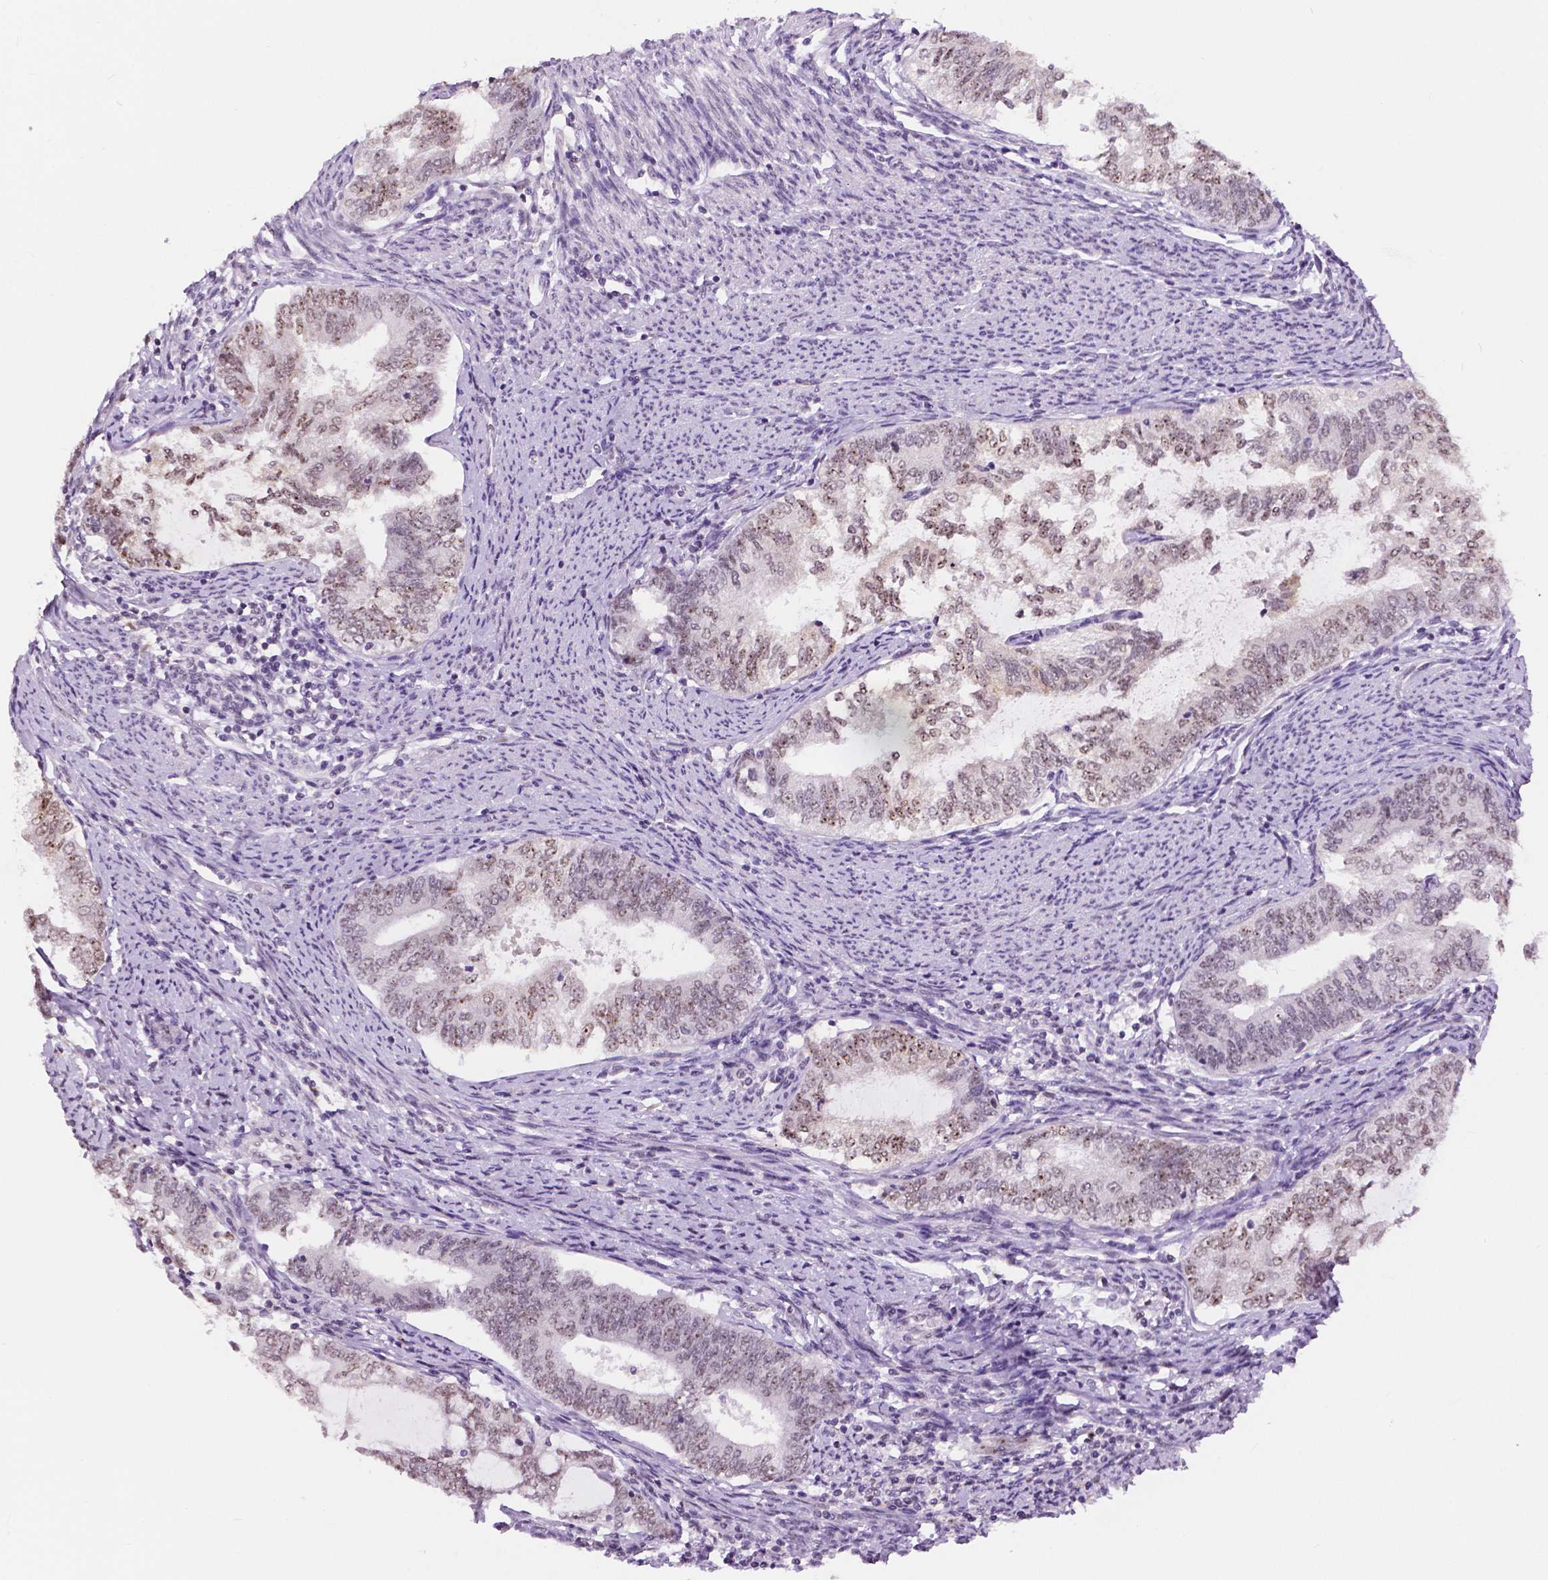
{"staining": {"intensity": "weak", "quantity": ">75%", "location": "nuclear"}, "tissue": "endometrial cancer", "cell_type": "Tumor cells", "image_type": "cancer", "snomed": [{"axis": "morphology", "description": "Adenocarcinoma, NOS"}, {"axis": "topography", "description": "Endometrium"}], "caption": "Endometrial cancer stained with DAB immunohistochemistry shows low levels of weak nuclear expression in approximately >75% of tumor cells.", "gene": "NHP2", "patient": {"sex": "female", "age": 65}}